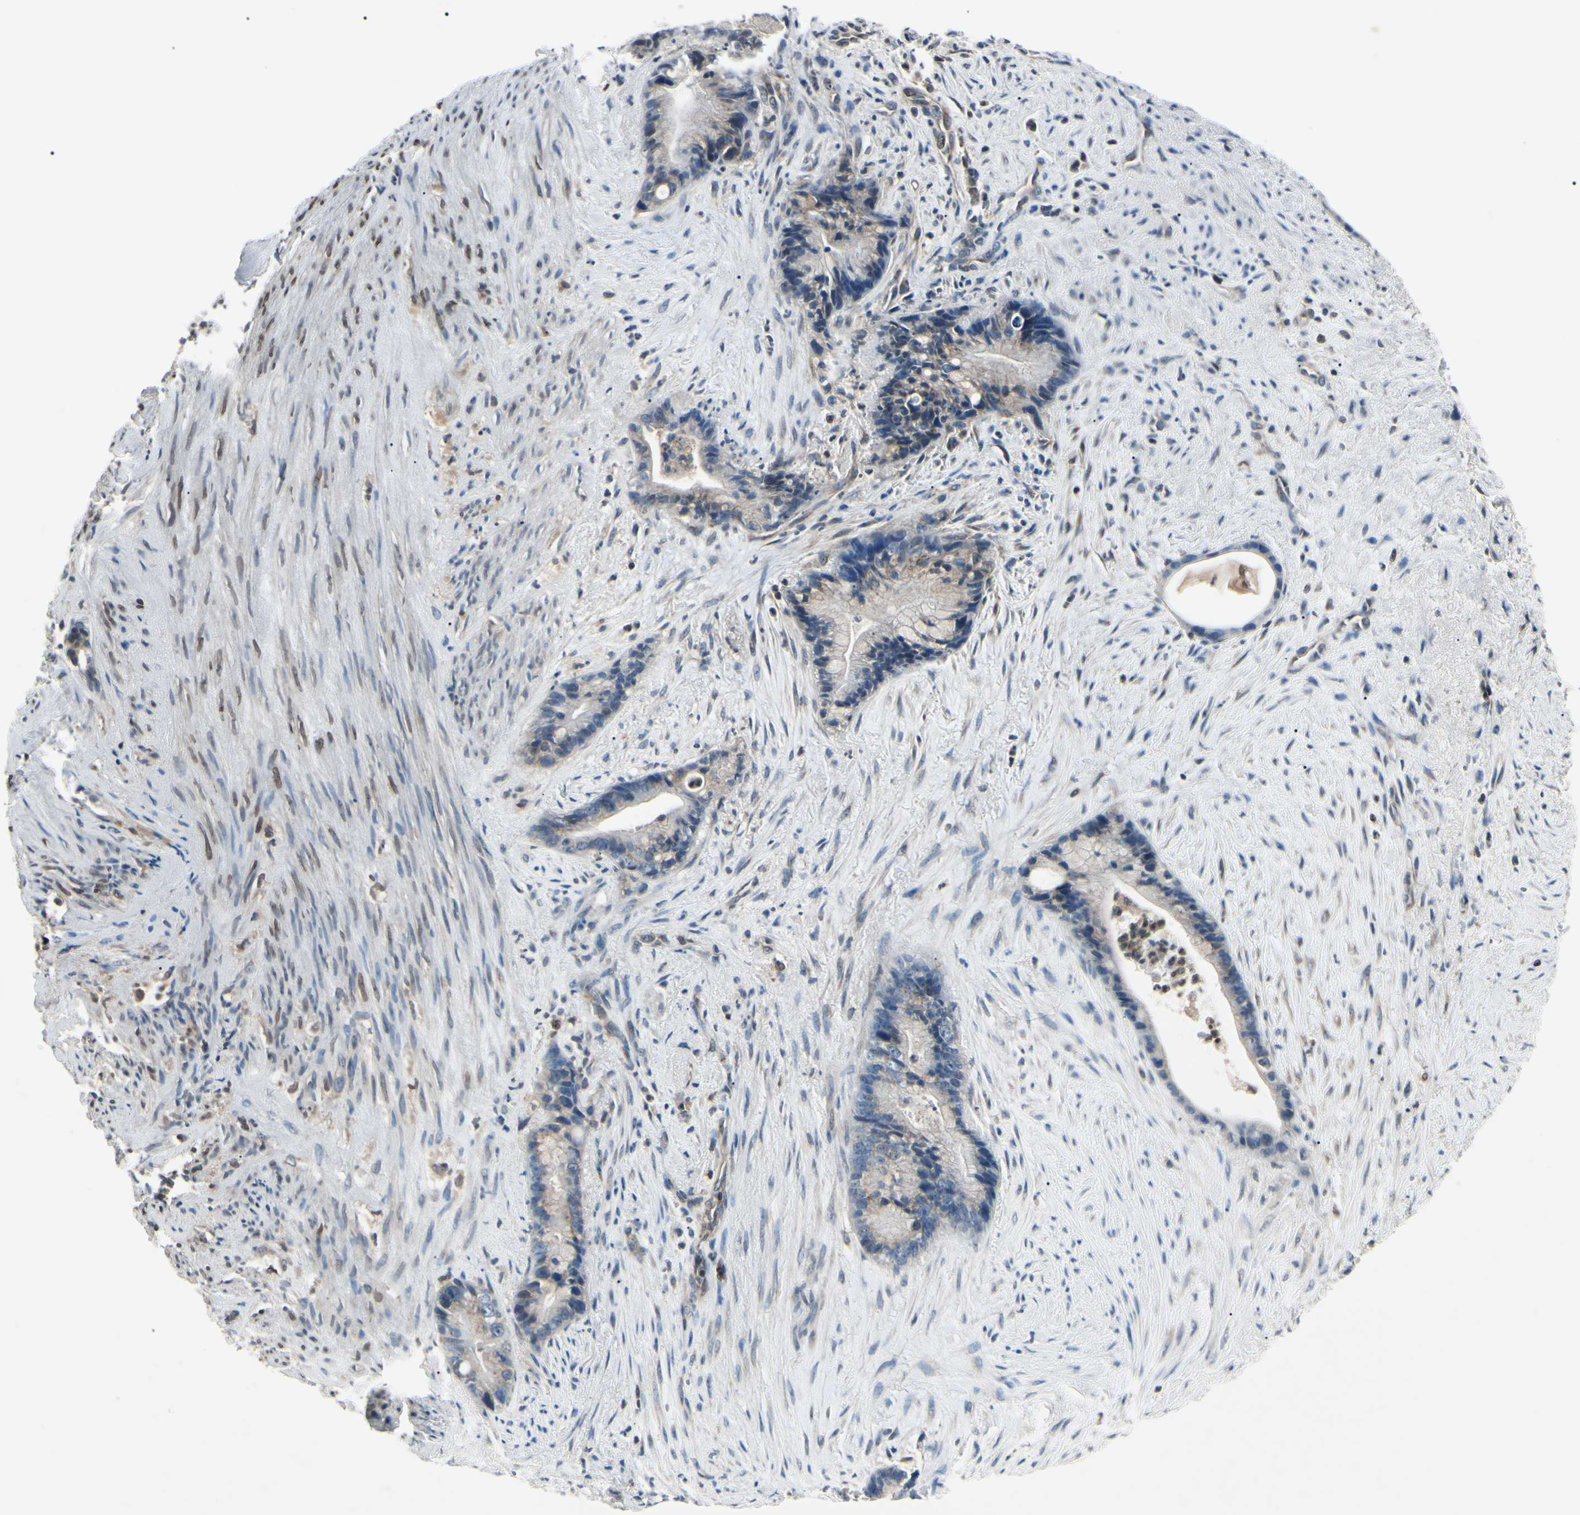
{"staining": {"intensity": "weak", "quantity": "<25%", "location": "cytoplasmic/membranous"}, "tissue": "liver cancer", "cell_type": "Tumor cells", "image_type": "cancer", "snomed": [{"axis": "morphology", "description": "Cholangiocarcinoma"}, {"axis": "topography", "description": "Liver"}], "caption": "A photomicrograph of human cholangiocarcinoma (liver) is negative for staining in tumor cells.", "gene": "MAPRE1", "patient": {"sex": "female", "age": 55}}